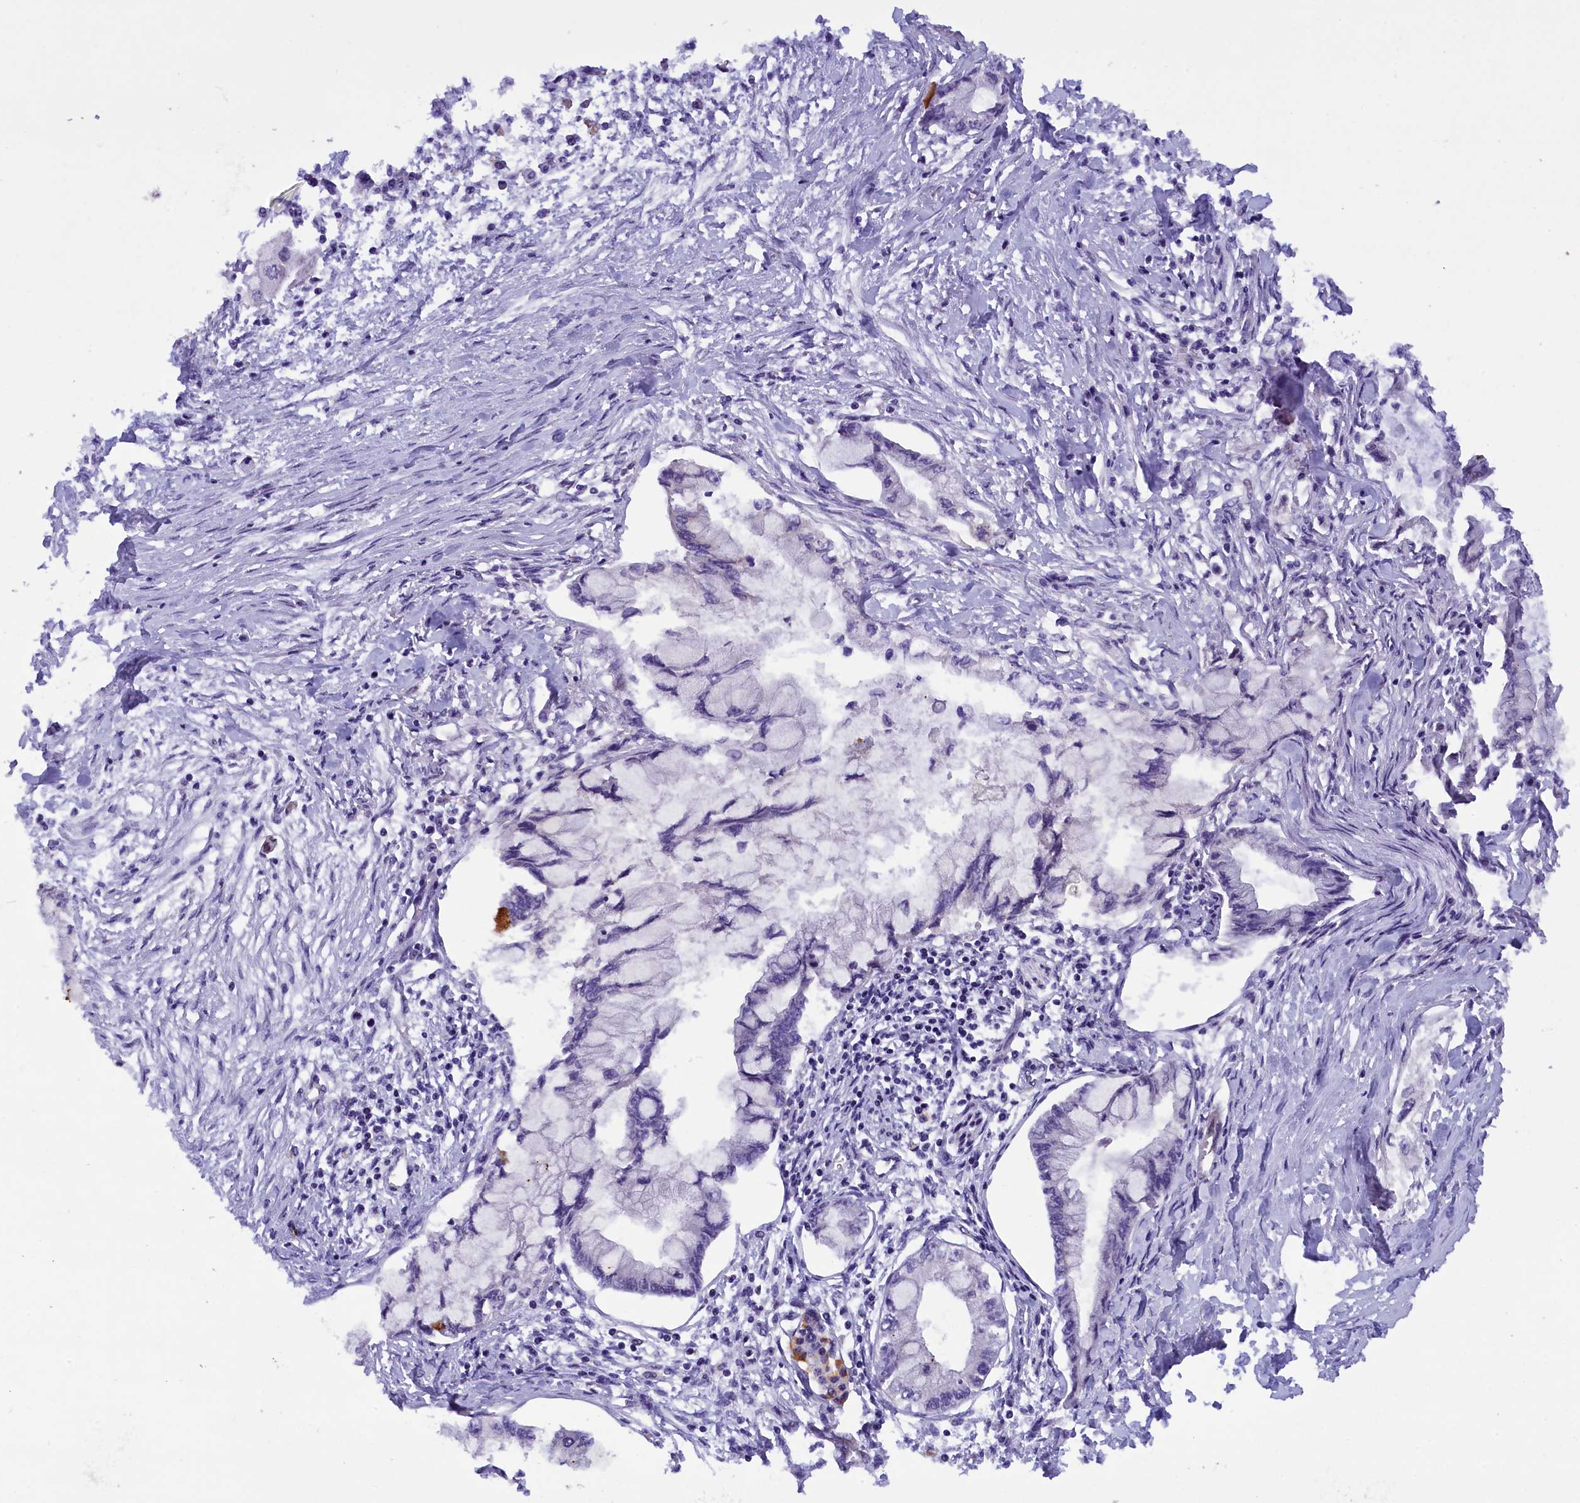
{"staining": {"intensity": "weak", "quantity": "<25%", "location": "cytoplasmic/membranous"}, "tissue": "pancreatic cancer", "cell_type": "Tumor cells", "image_type": "cancer", "snomed": [{"axis": "morphology", "description": "Adenocarcinoma, NOS"}, {"axis": "topography", "description": "Pancreas"}], "caption": "Human pancreatic cancer (adenocarcinoma) stained for a protein using immunohistochemistry (IHC) displays no positivity in tumor cells.", "gene": "CCDC9B", "patient": {"sex": "male", "age": 48}}